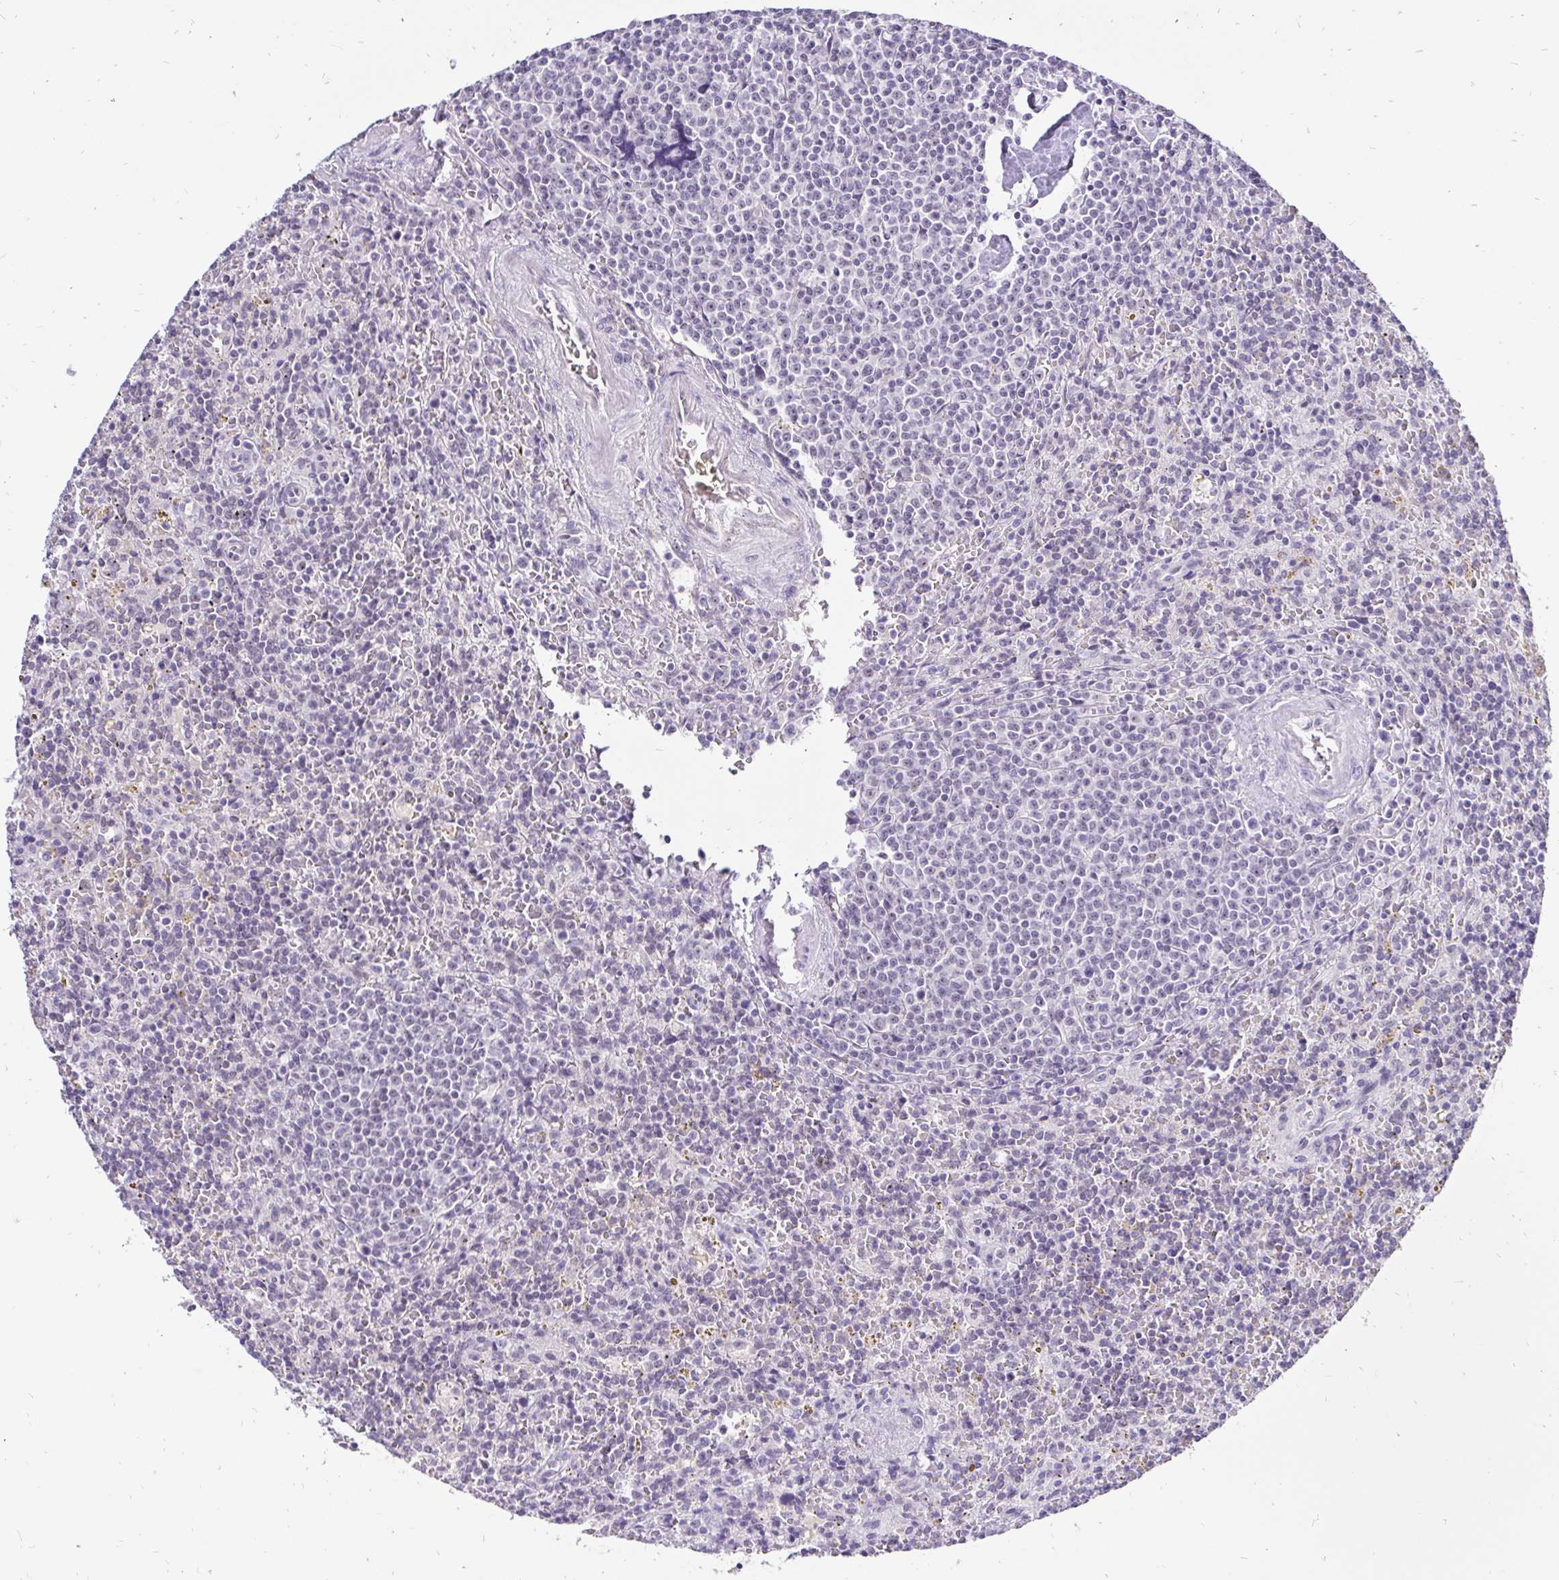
{"staining": {"intensity": "negative", "quantity": "none", "location": "none"}, "tissue": "lymphoma", "cell_type": "Tumor cells", "image_type": "cancer", "snomed": [{"axis": "morphology", "description": "Malignant lymphoma, non-Hodgkin's type, Low grade"}, {"axis": "topography", "description": "Spleen"}], "caption": "Tumor cells are negative for protein expression in human malignant lymphoma, non-Hodgkin's type (low-grade). (DAB (3,3'-diaminobenzidine) immunohistochemistry visualized using brightfield microscopy, high magnification).", "gene": "ZNF860", "patient": {"sex": "male", "age": 67}}